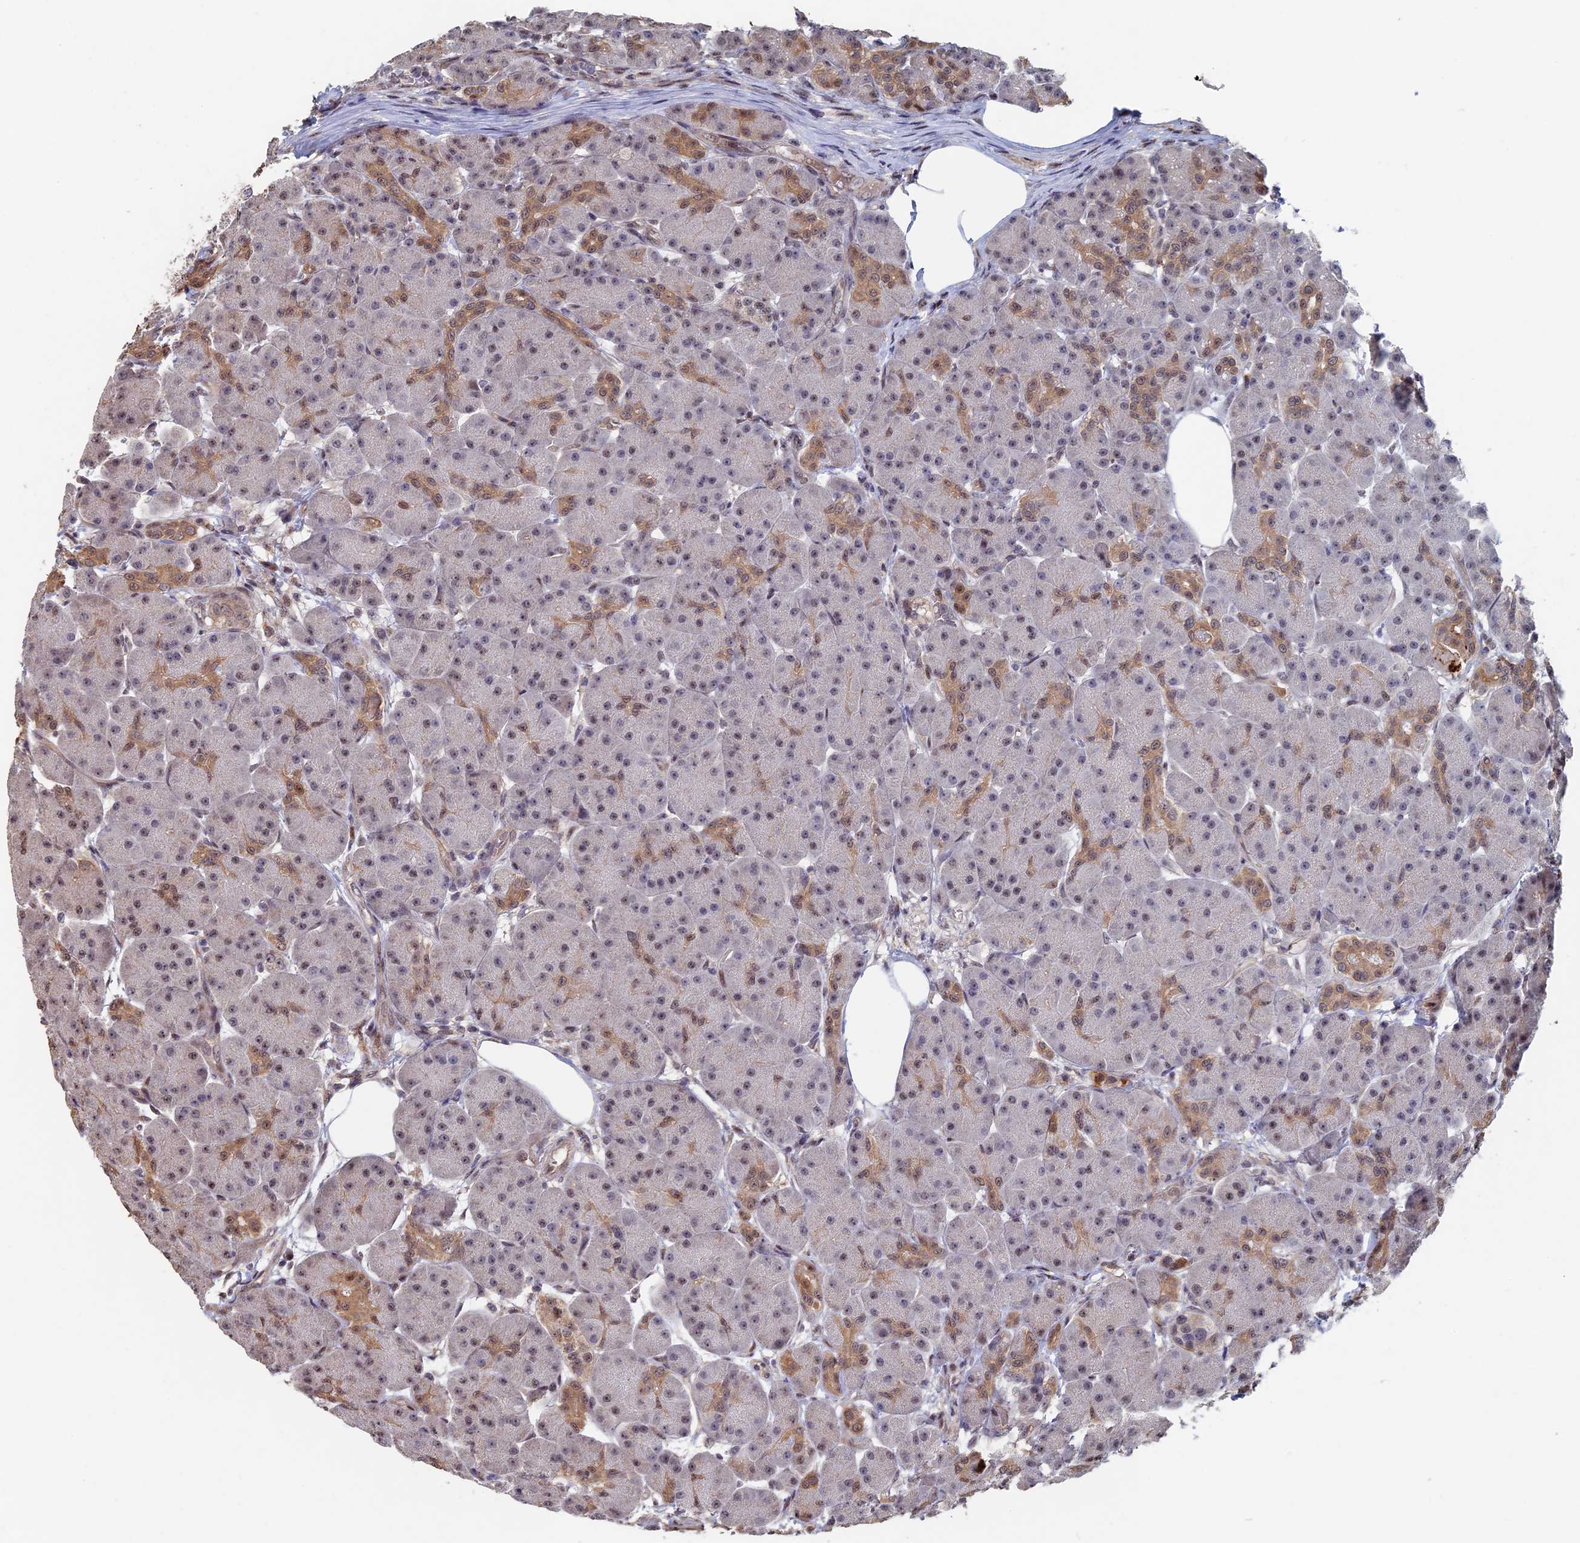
{"staining": {"intensity": "moderate", "quantity": "<25%", "location": "cytoplasmic/membranous,nuclear"}, "tissue": "pancreas", "cell_type": "Exocrine glandular cells", "image_type": "normal", "snomed": [{"axis": "morphology", "description": "Normal tissue, NOS"}, {"axis": "topography", "description": "Pancreas"}], "caption": "A high-resolution histopathology image shows IHC staining of benign pancreas, which reveals moderate cytoplasmic/membranous,nuclear positivity in approximately <25% of exocrine glandular cells.", "gene": "KIAA1328", "patient": {"sex": "male", "age": 63}}